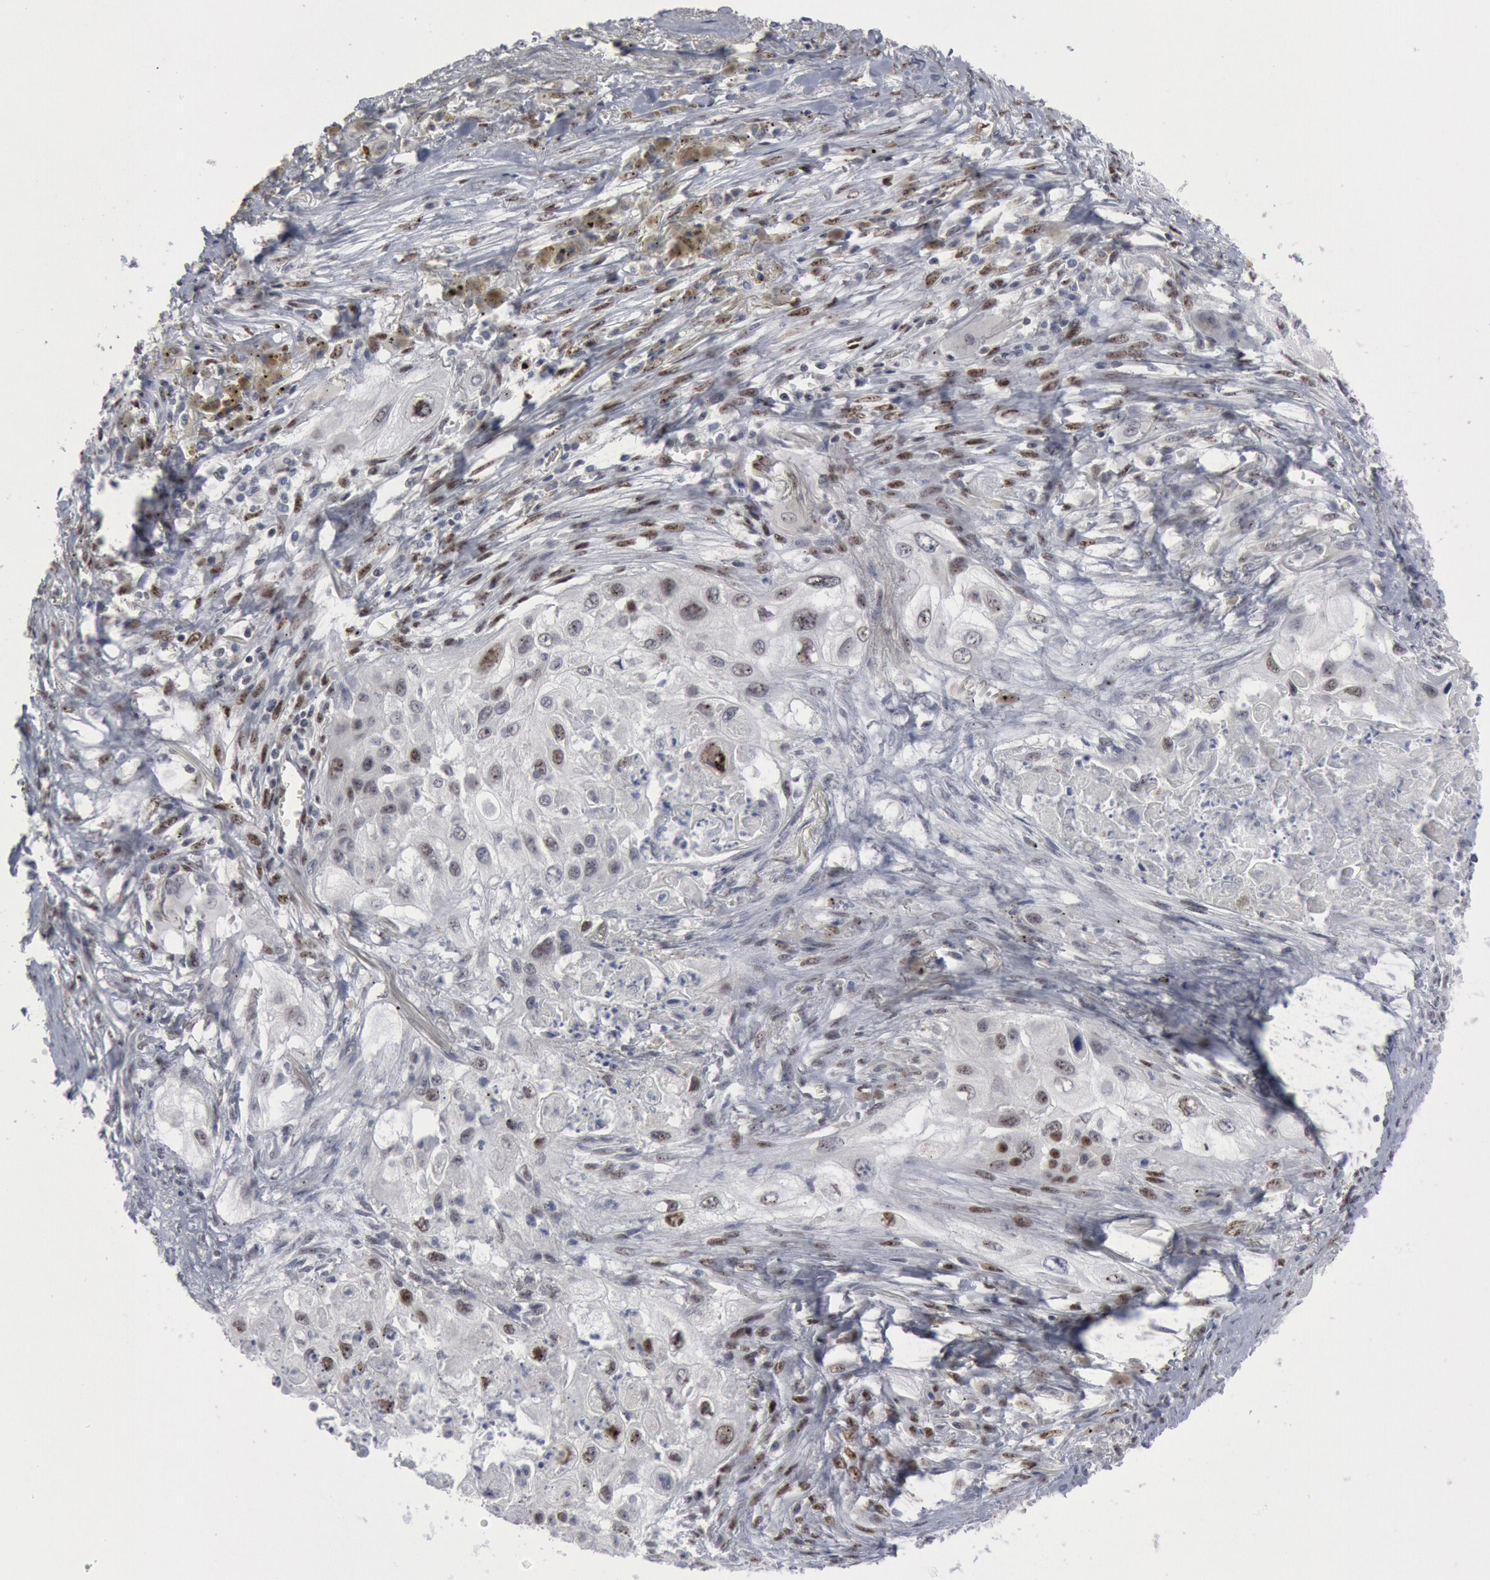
{"staining": {"intensity": "weak", "quantity": "<25%", "location": "nuclear"}, "tissue": "lung cancer", "cell_type": "Tumor cells", "image_type": "cancer", "snomed": [{"axis": "morphology", "description": "Squamous cell carcinoma, NOS"}, {"axis": "topography", "description": "Lung"}], "caption": "This is an IHC micrograph of lung squamous cell carcinoma. There is no positivity in tumor cells.", "gene": "FOXO1", "patient": {"sex": "male", "age": 71}}